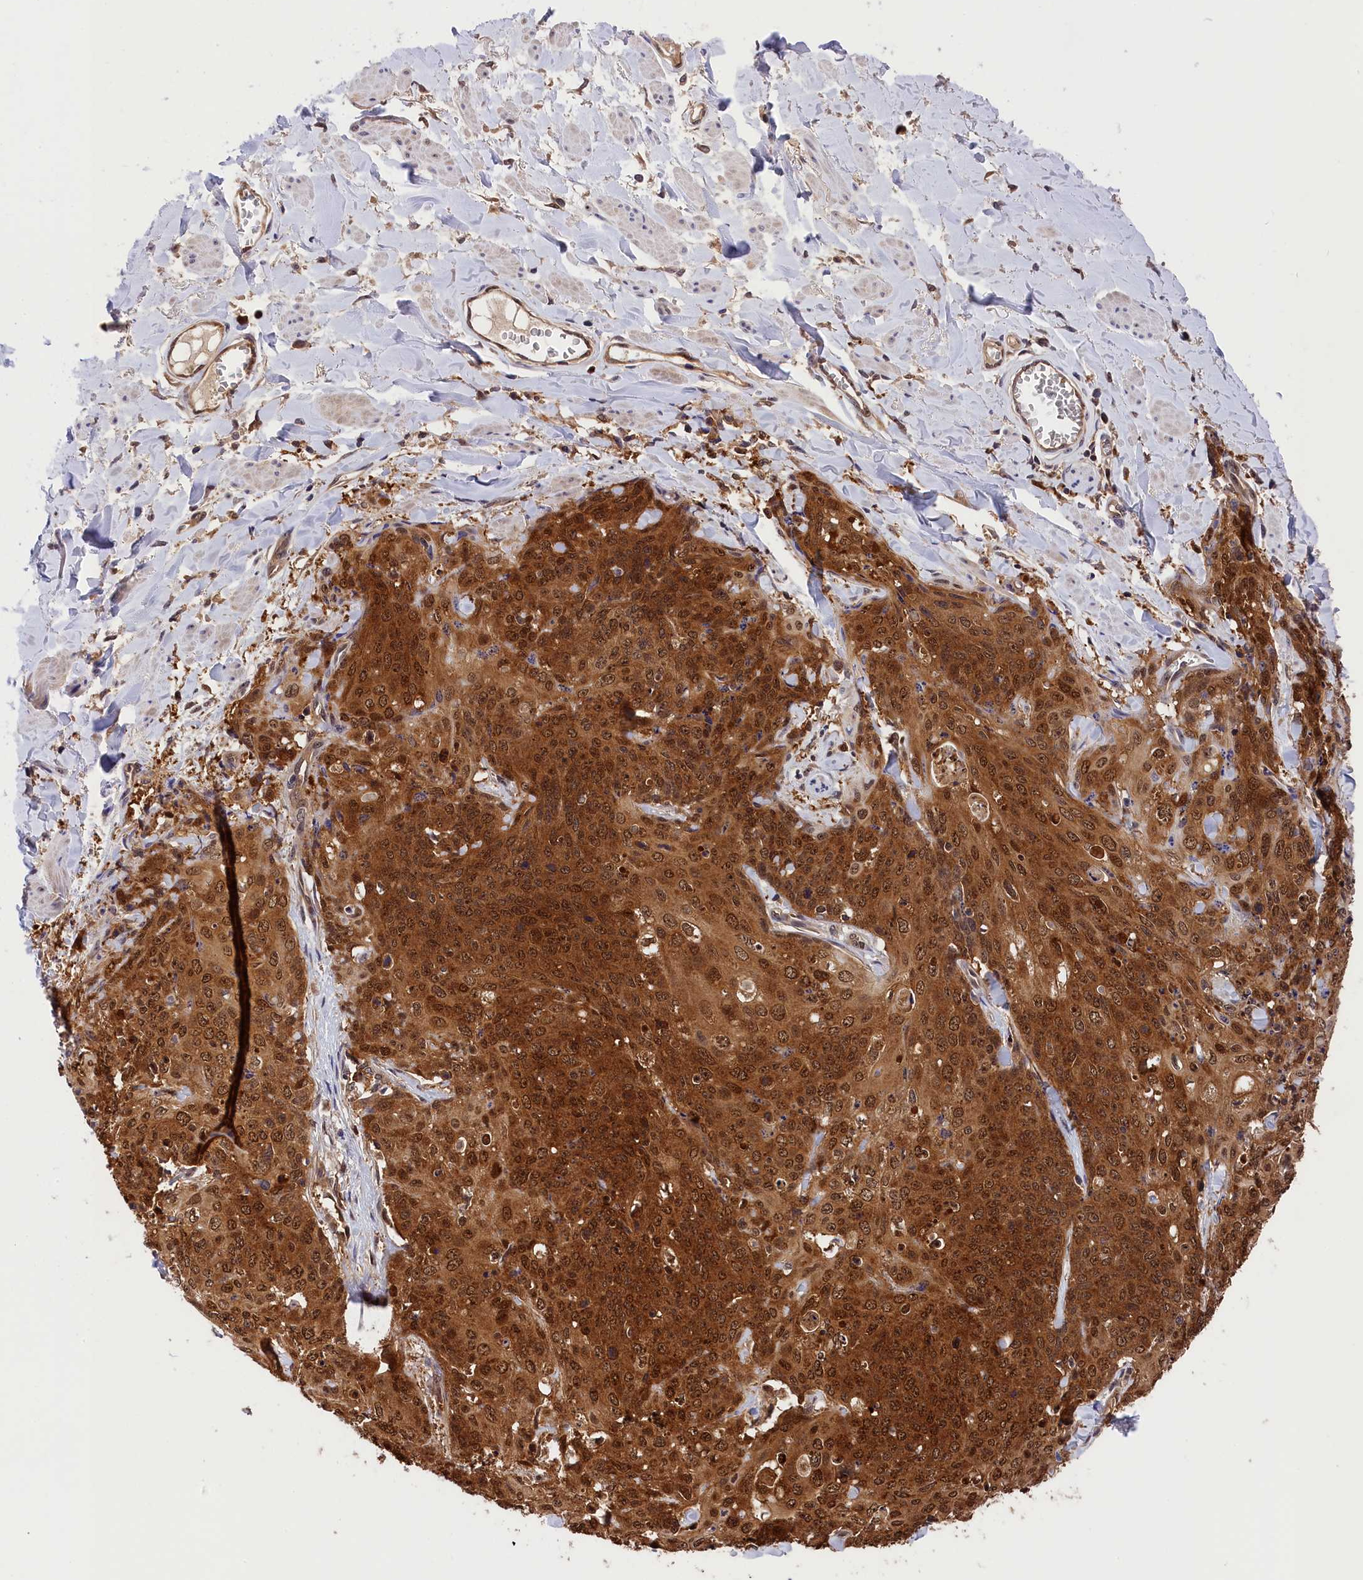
{"staining": {"intensity": "strong", "quantity": ">75%", "location": "cytoplasmic/membranous,nuclear"}, "tissue": "skin cancer", "cell_type": "Tumor cells", "image_type": "cancer", "snomed": [{"axis": "morphology", "description": "Squamous cell carcinoma, NOS"}, {"axis": "topography", "description": "Skin"}, {"axis": "topography", "description": "Vulva"}], "caption": "Human skin cancer stained with a brown dye exhibits strong cytoplasmic/membranous and nuclear positive staining in approximately >75% of tumor cells.", "gene": "EIF6", "patient": {"sex": "female", "age": 85}}